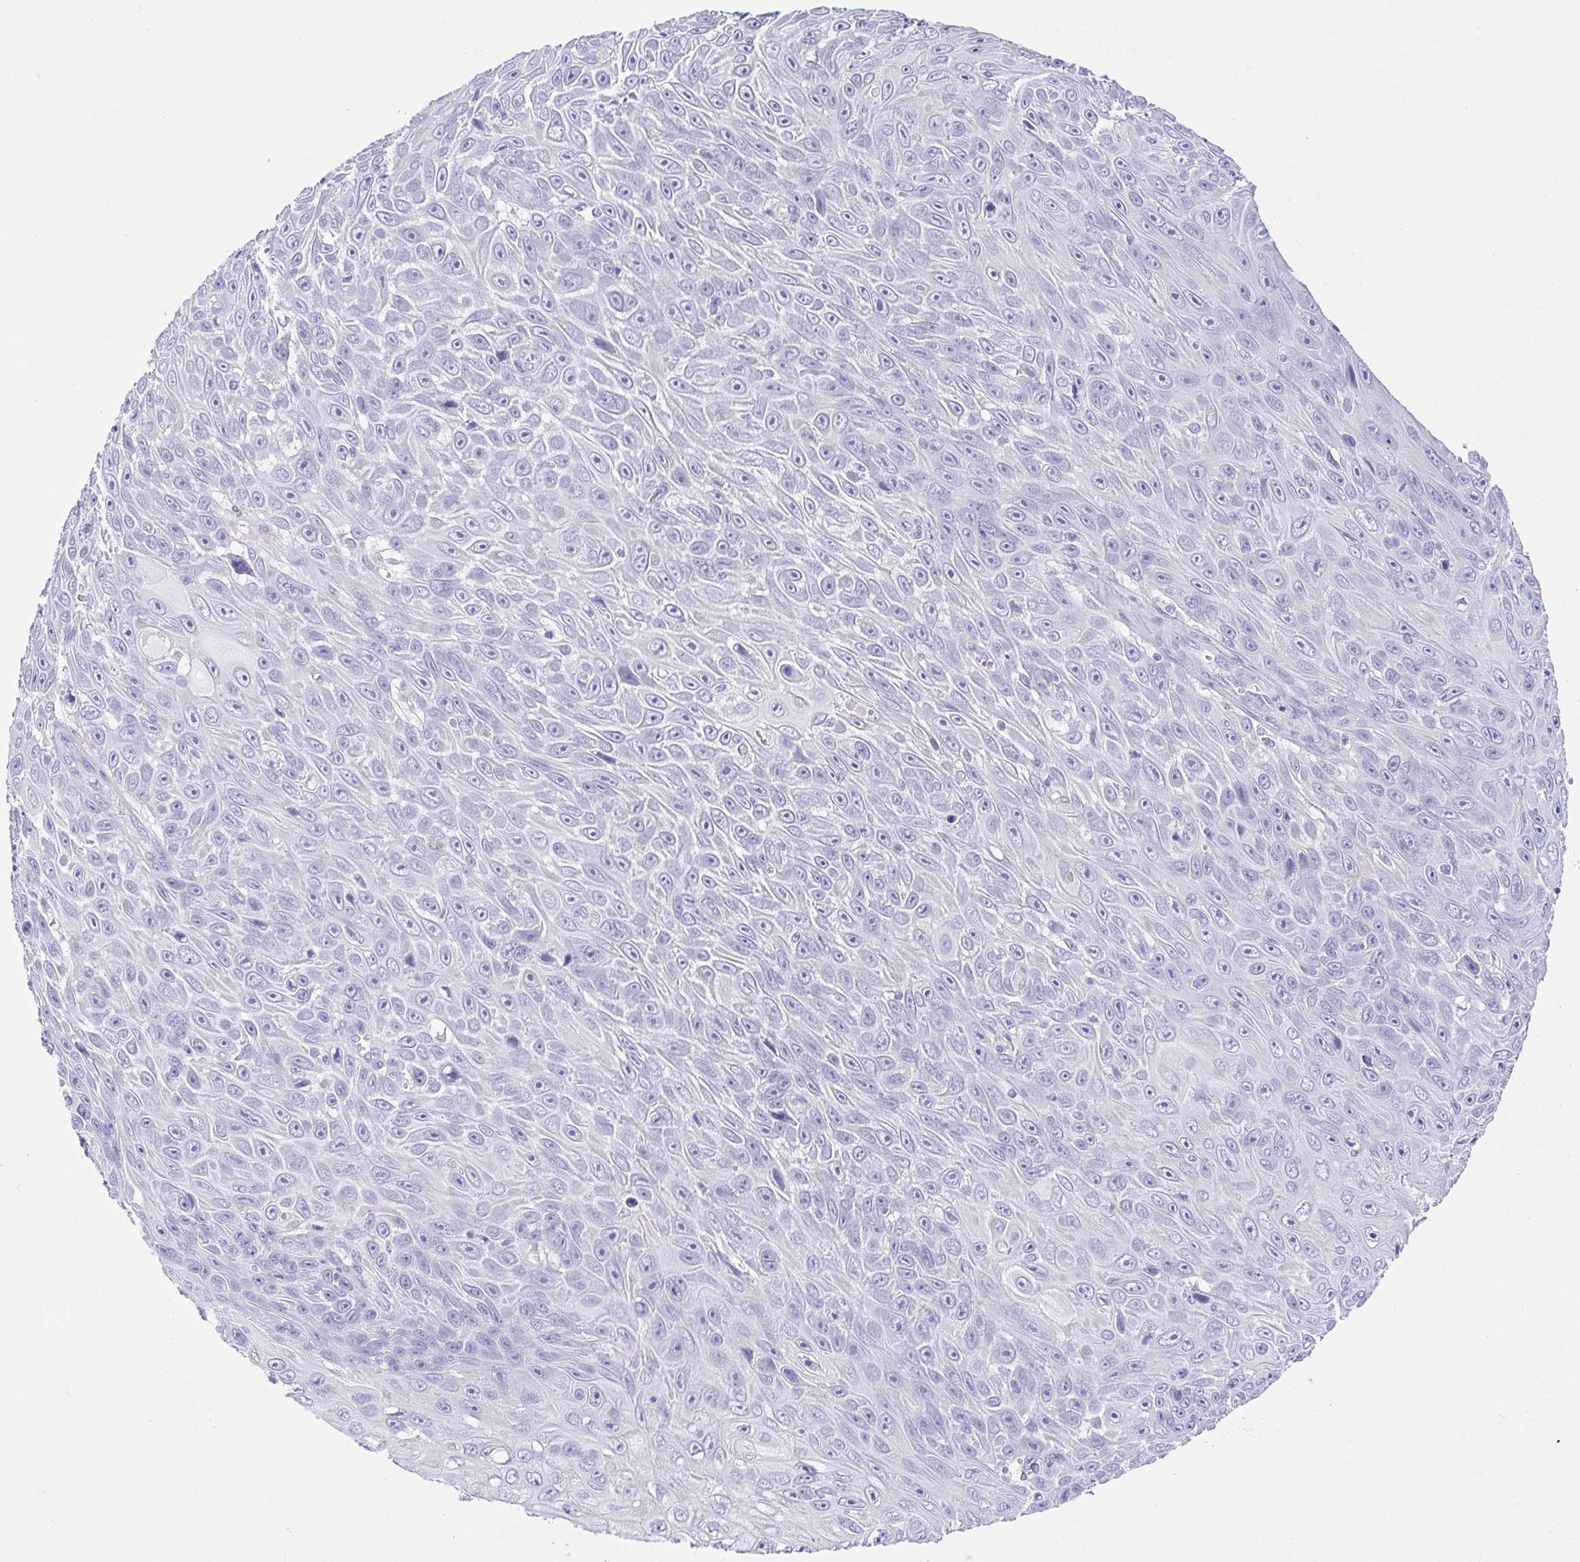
{"staining": {"intensity": "negative", "quantity": "none", "location": "none"}, "tissue": "skin cancer", "cell_type": "Tumor cells", "image_type": "cancer", "snomed": [{"axis": "morphology", "description": "Squamous cell carcinoma, NOS"}, {"axis": "topography", "description": "Skin"}], "caption": "Micrograph shows no significant protein expression in tumor cells of squamous cell carcinoma (skin).", "gene": "HAPLN2", "patient": {"sex": "male", "age": 82}}